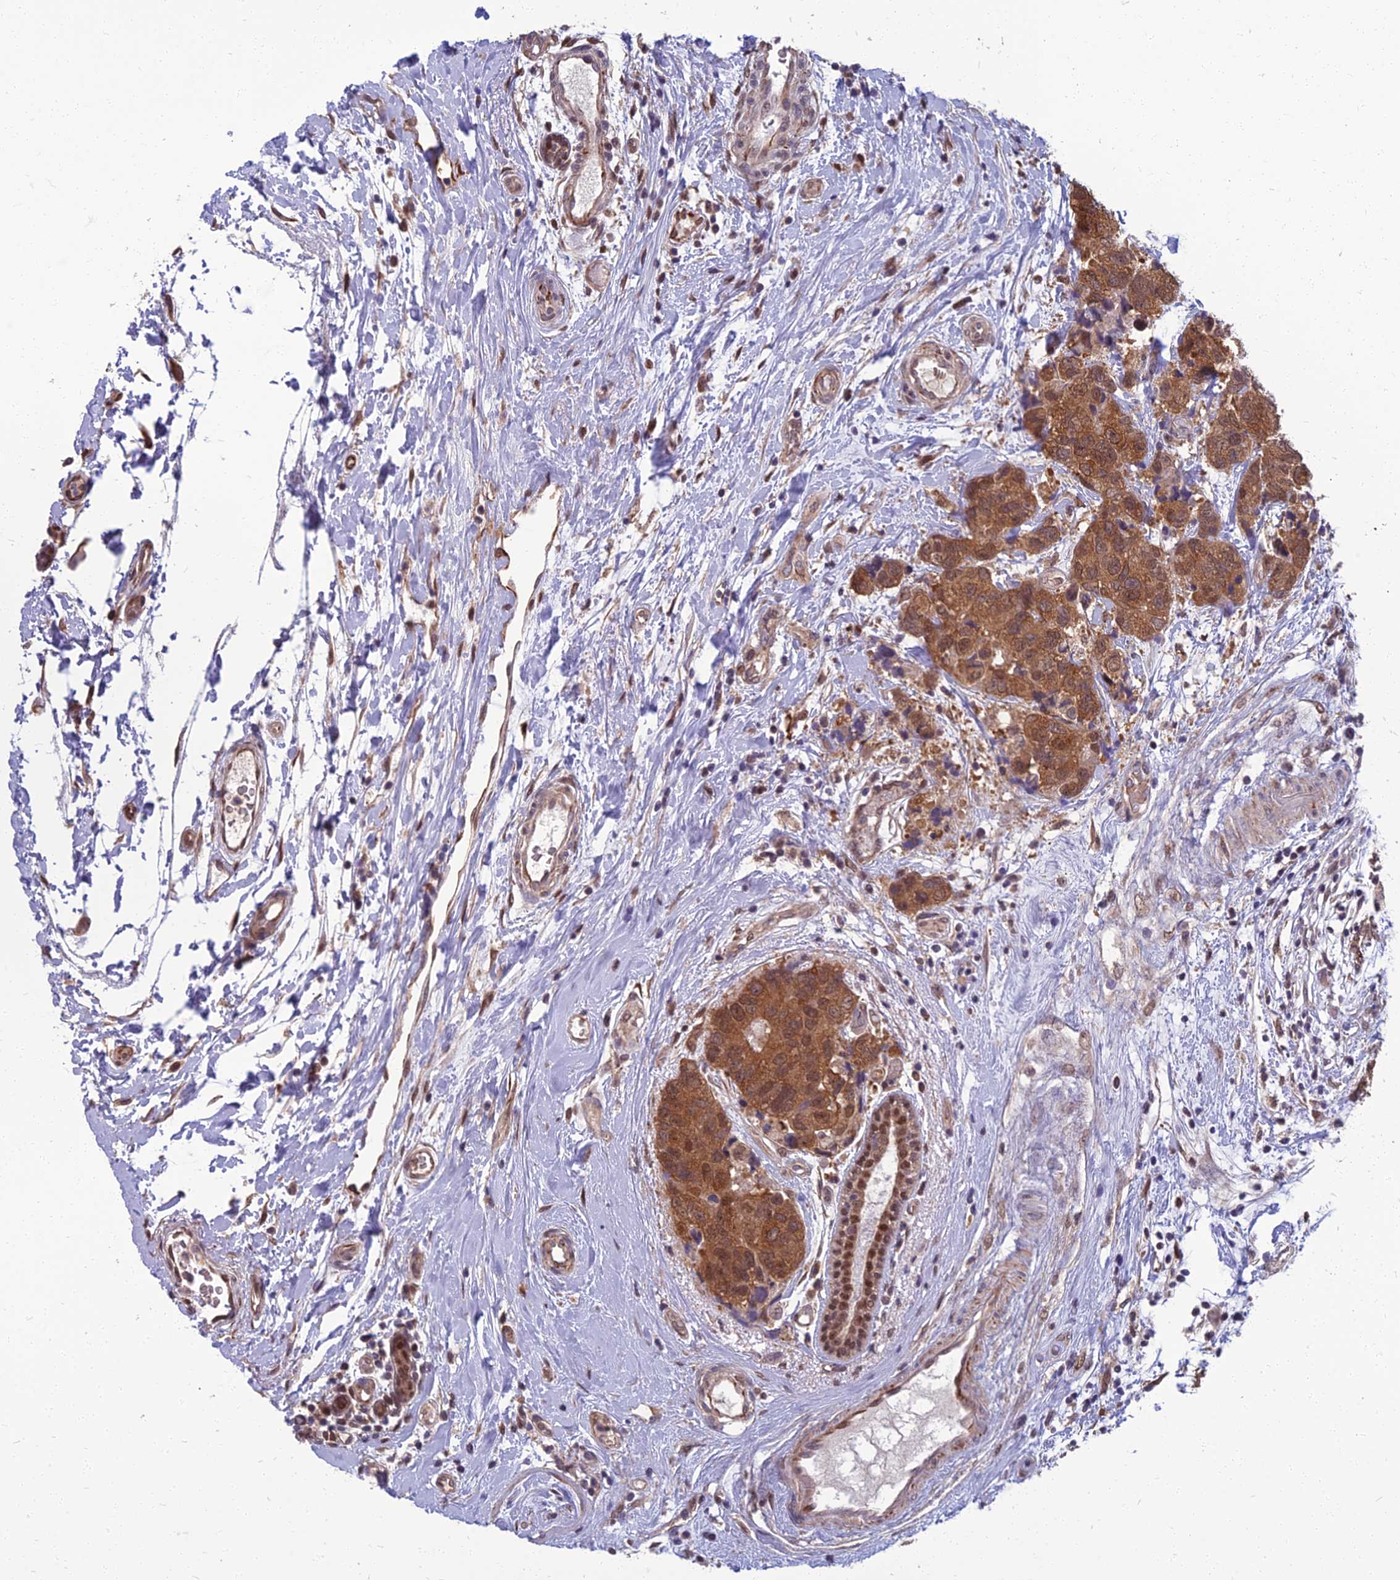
{"staining": {"intensity": "moderate", "quantity": ">75%", "location": "cytoplasmic/membranous,nuclear"}, "tissue": "breast cancer", "cell_type": "Tumor cells", "image_type": "cancer", "snomed": [{"axis": "morphology", "description": "Duct carcinoma"}, {"axis": "topography", "description": "Breast"}], "caption": "Brown immunohistochemical staining in human breast cancer demonstrates moderate cytoplasmic/membranous and nuclear positivity in approximately >75% of tumor cells.", "gene": "NR4A3", "patient": {"sex": "female", "age": 62}}